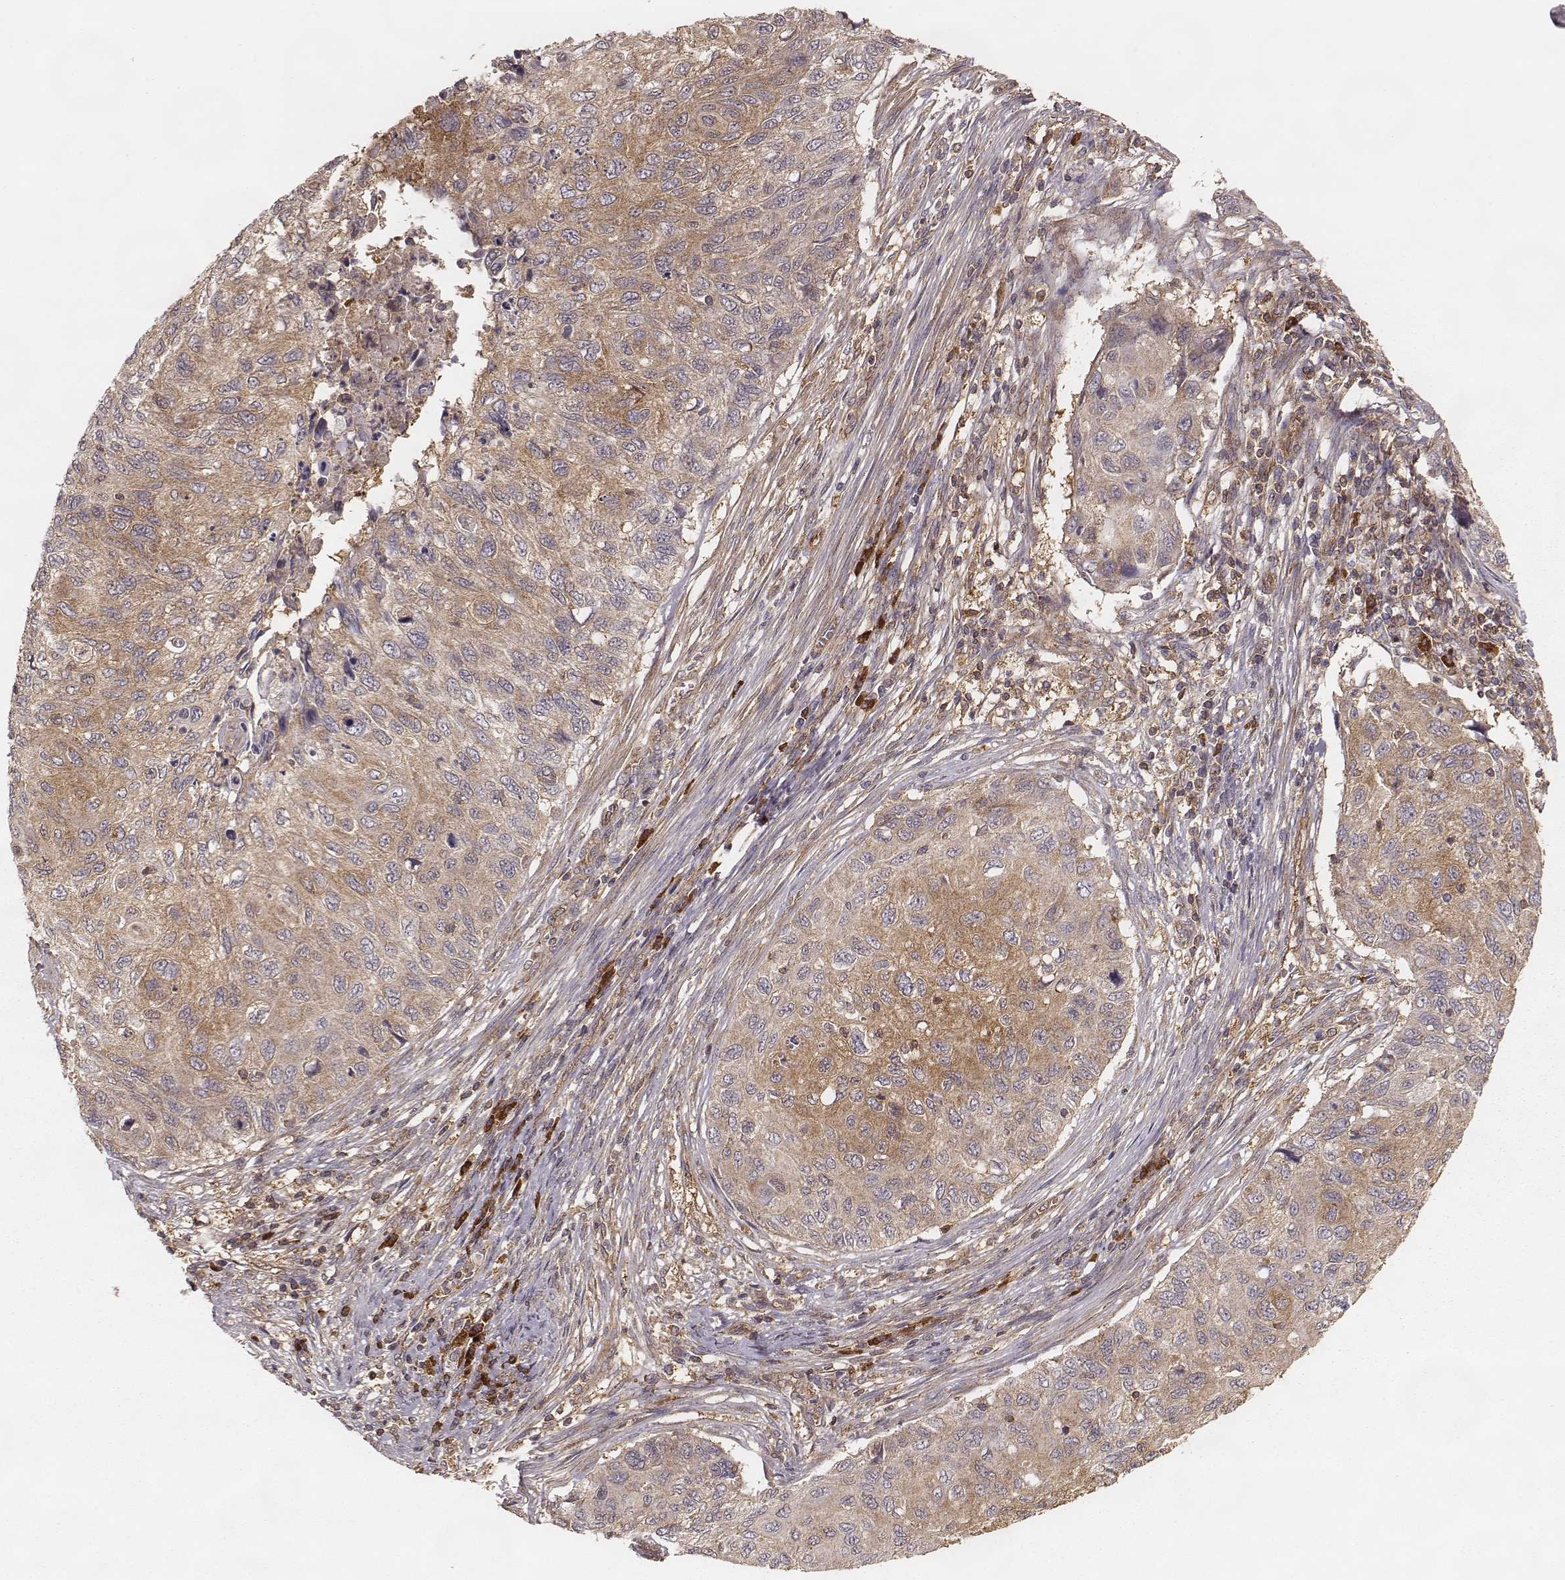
{"staining": {"intensity": "weak", "quantity": "25%-75%", "location": "cytoplasmic/membranous"}, "tissue": "cervical cancer", "cell_type": "Tumor cells", "image_type": "cancer", "snomed": [{"axis": "morphology", "description": "Squamous cell carcinoma, NOS"}, {"axis": "topography", "description": "Cervix"}], "caption": "IHC (DAB (3,3'-diaminobenzidine)) staining of squamous cell carcinoma (cervical) reveals weak cytoplasmic/membranous protein positivity in approximately 25%-75% of tumor cells. Using DAB (brown) and hematoxylin (blue) stains, captured at high magnification using brightfield microscopy.", "gene": "CARS1", "patient": {"sex": "female", "age": 70}}